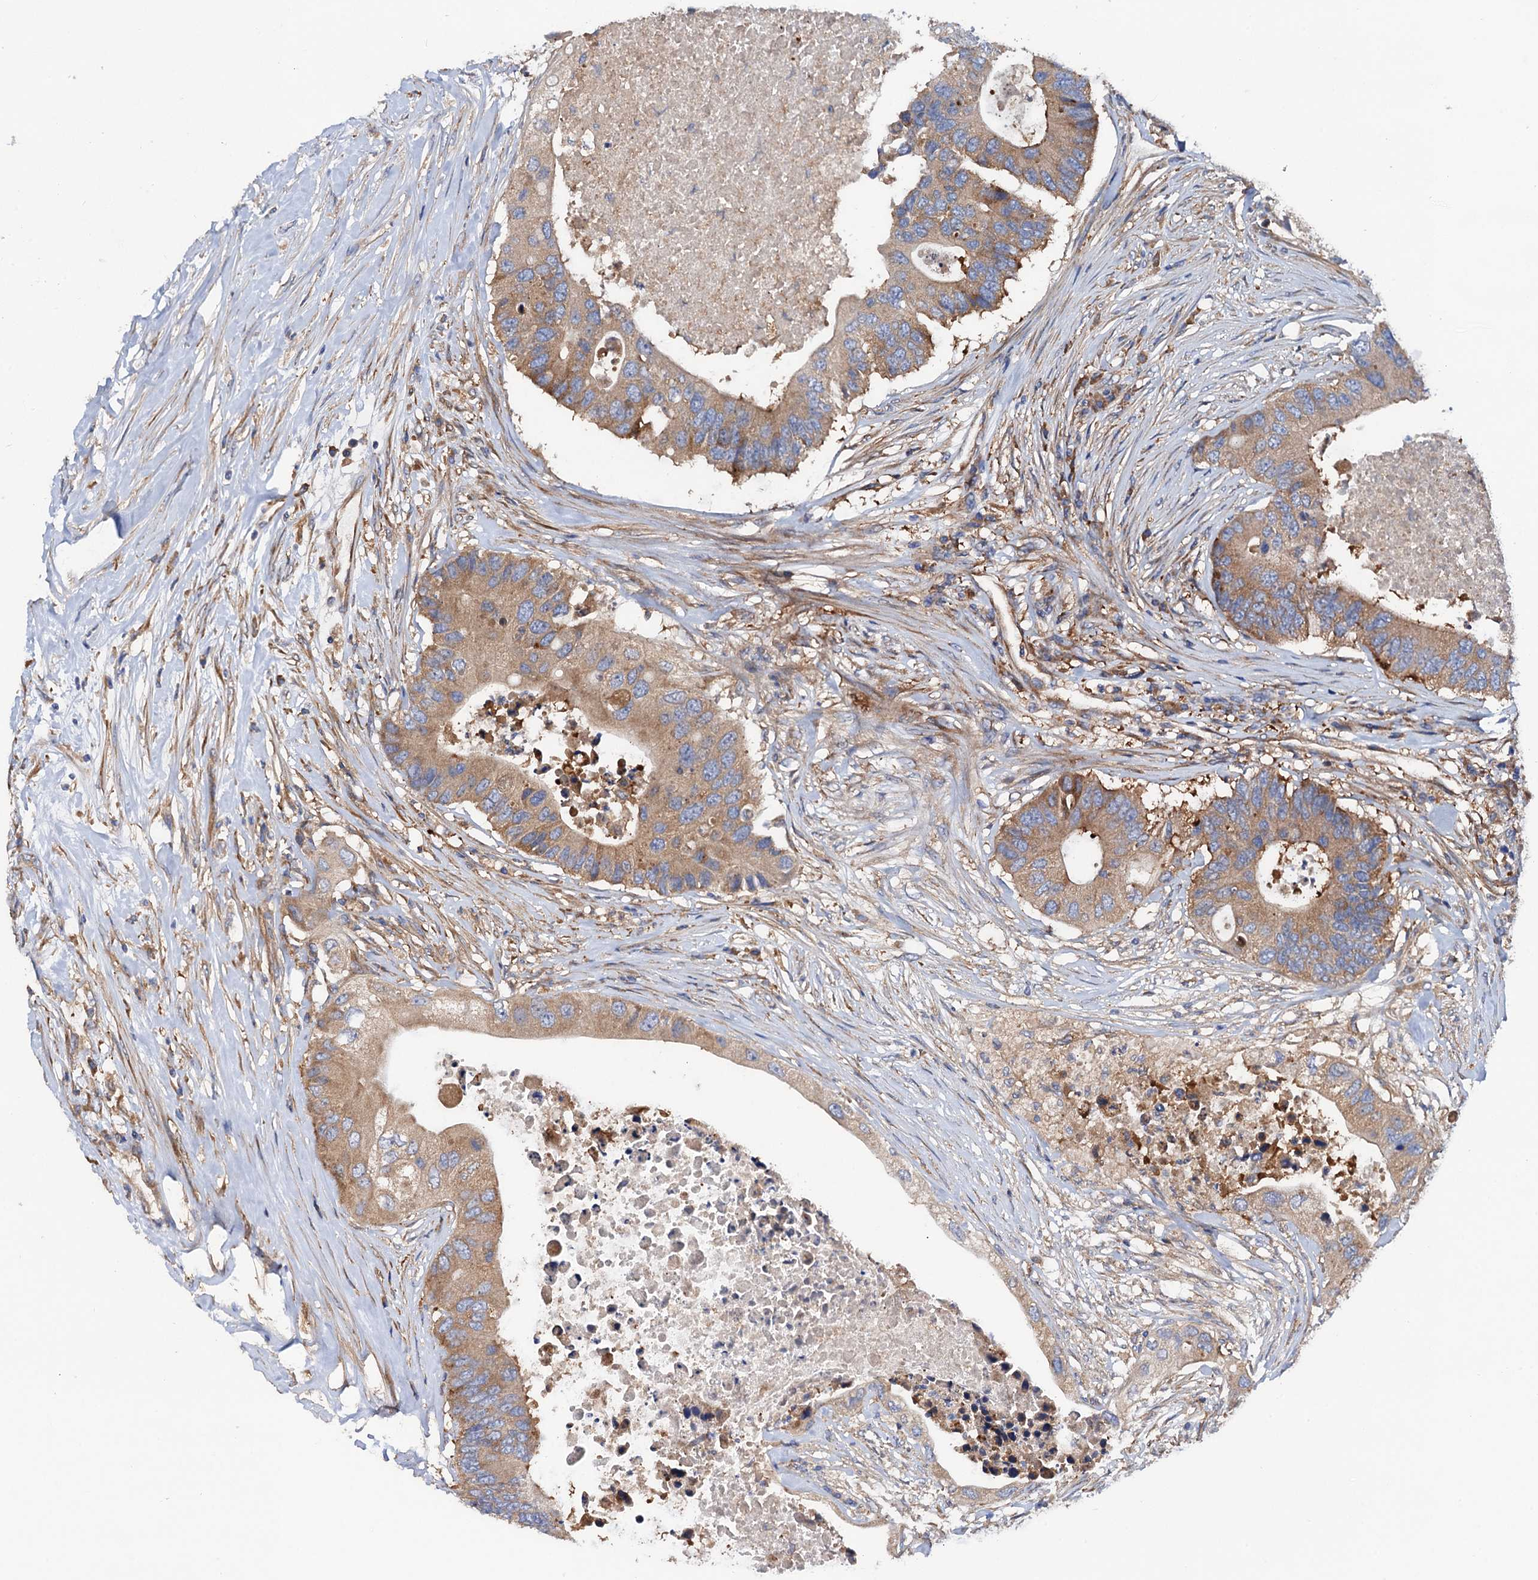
{"staining": {"intensity": "weak", "quantity": ">75%", "location": "cytoplasmic/membranous"}, "tissue": "colorectal cancer", "cell_type": "Tumor cells", "image_type": "cancer", "snomed": [{"axis": "morphology", "description": "Adenocarcinoma, NOS"}, {"axis": "topography", "description": "Colon"}], "caption": "This is a photomicrograph of IHC staining of colorectal cancer, which shows weak staining in the cytoplasmic/membranous of tumor cells.", "gene": "MRPL48", "patient": {"sex": "male", "age": 71}}